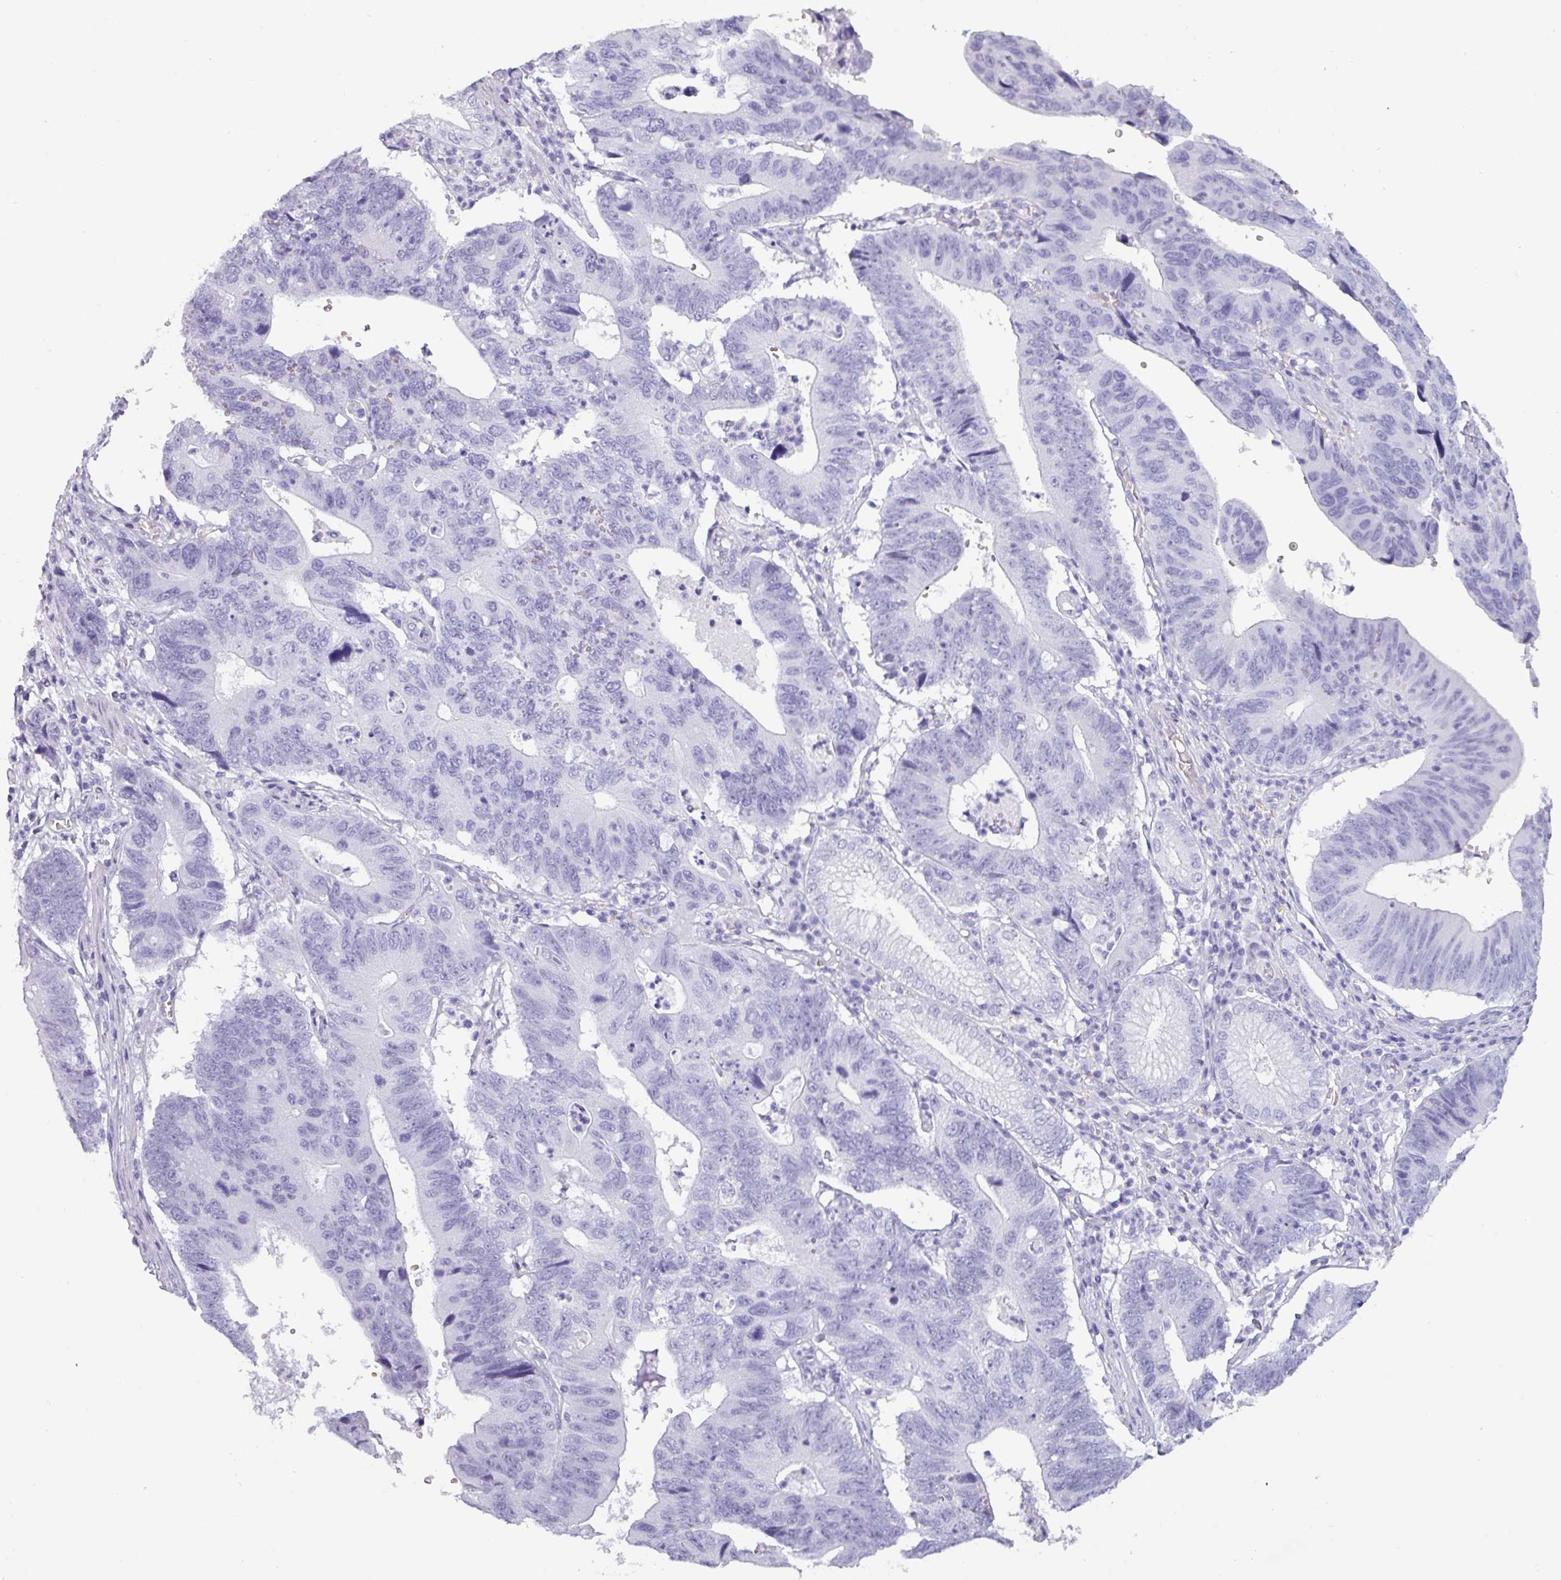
{"staining": {"intensity": "negative", "quantity": "none", "location": "none"}, "tissue": "stomach cancer", "cell_type": "Tumor cells", "image_type": "cancer", "snomed": [{"axis": "morphology", "description": "Adenocarcinoma, NOS"}, {"axis": "topography", "description": "Stomach"}], "caption": "Photomicrograph shows no significant protein positivity in tumor cells of stomach cancer. The staining is performed using DAB brown chromogen with nuclei counter-stained in using hematoxylin.", "gene": "CRYBB2", "patient": {"sex": "male", "age": 59}}